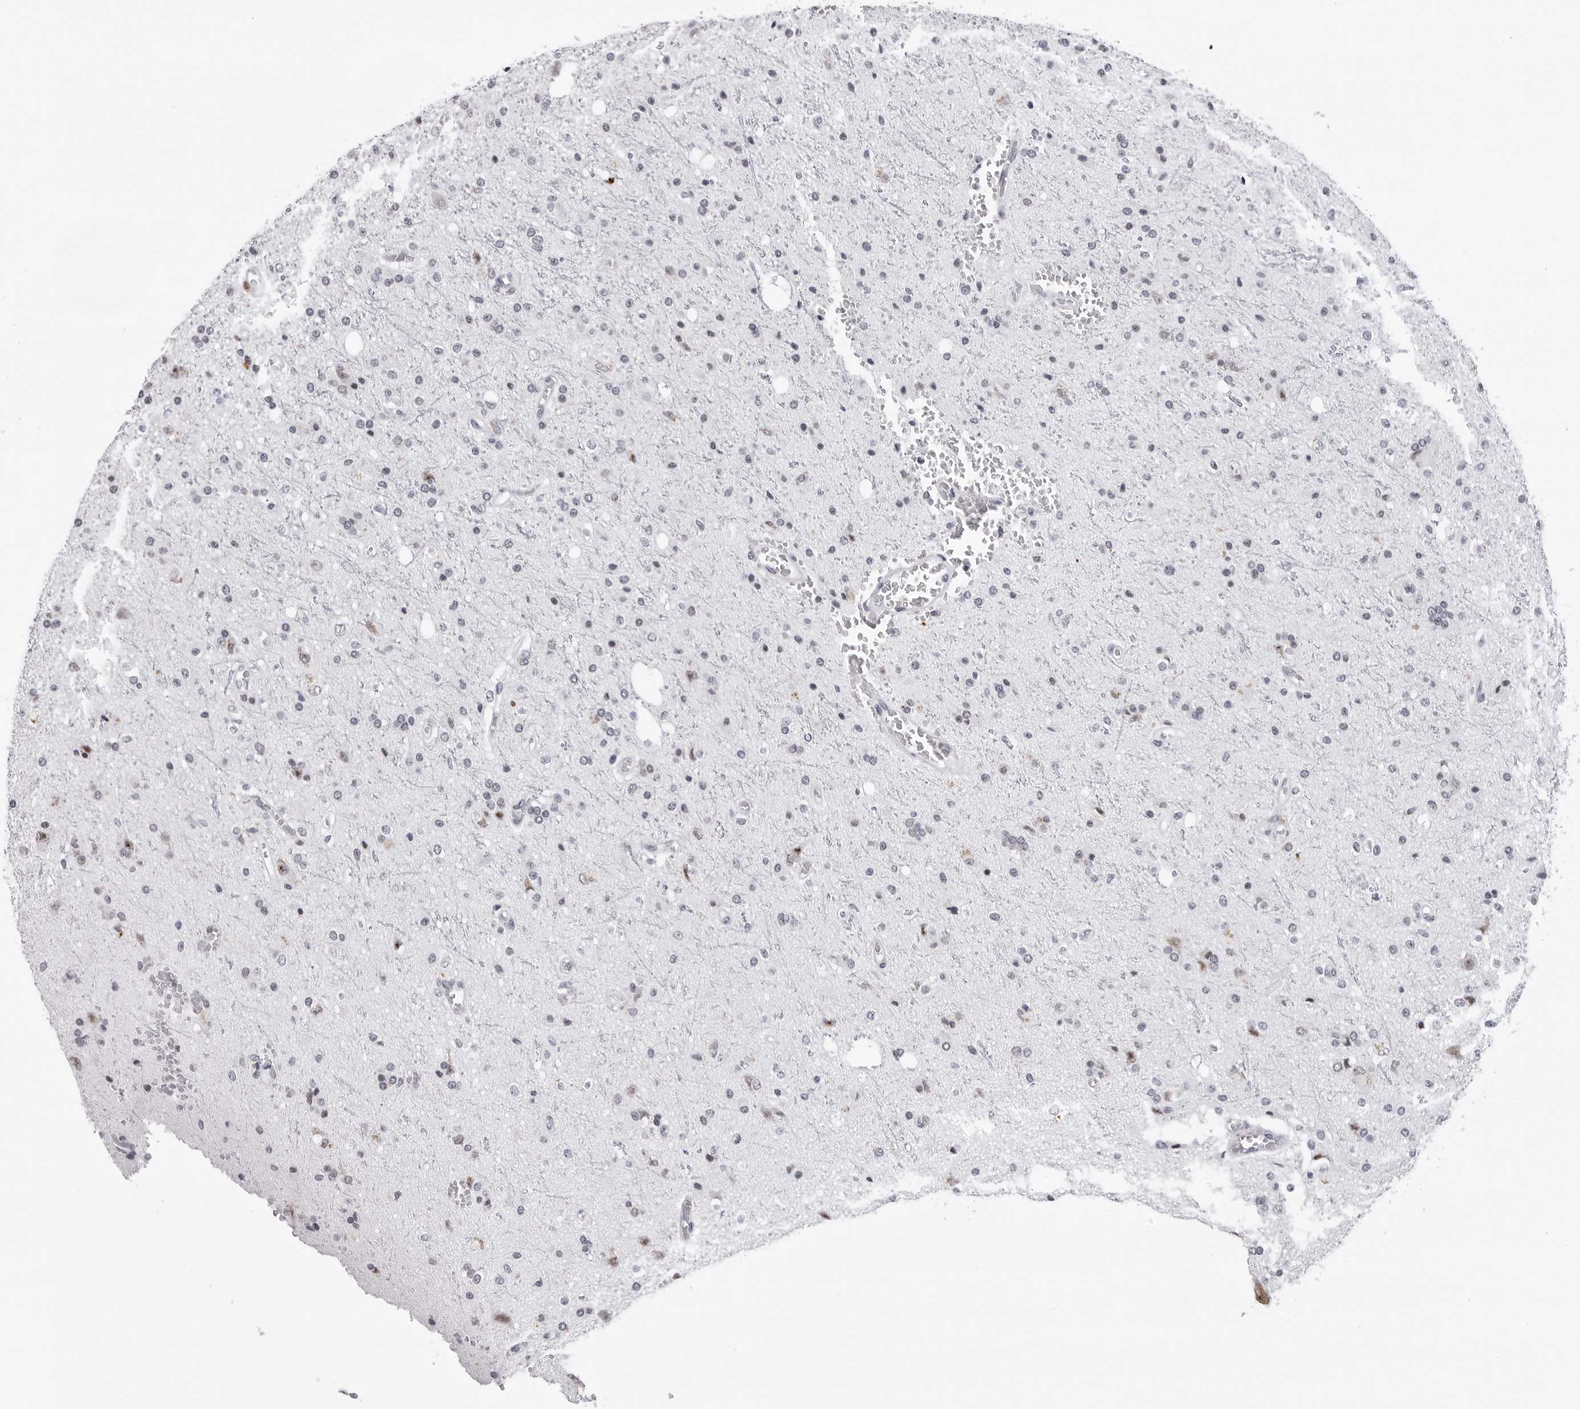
{"staining": {"intensity": "negative", "quantity": "none", "location": "none"}, "tissue": "glioma", "cell_type": "Tumor cells", "image_type": "cancer", "snomed": [{"axis": "morphology", "description": "Glioma, malignant, High grade"}, {"axis": "topography", "description": "Brain"}], "caption": "An image of human malignant high-grade glioma is negative for staining in tumor cells.", "gene": "SF3B4", "patient": {"sex": "male", "age": 47}}